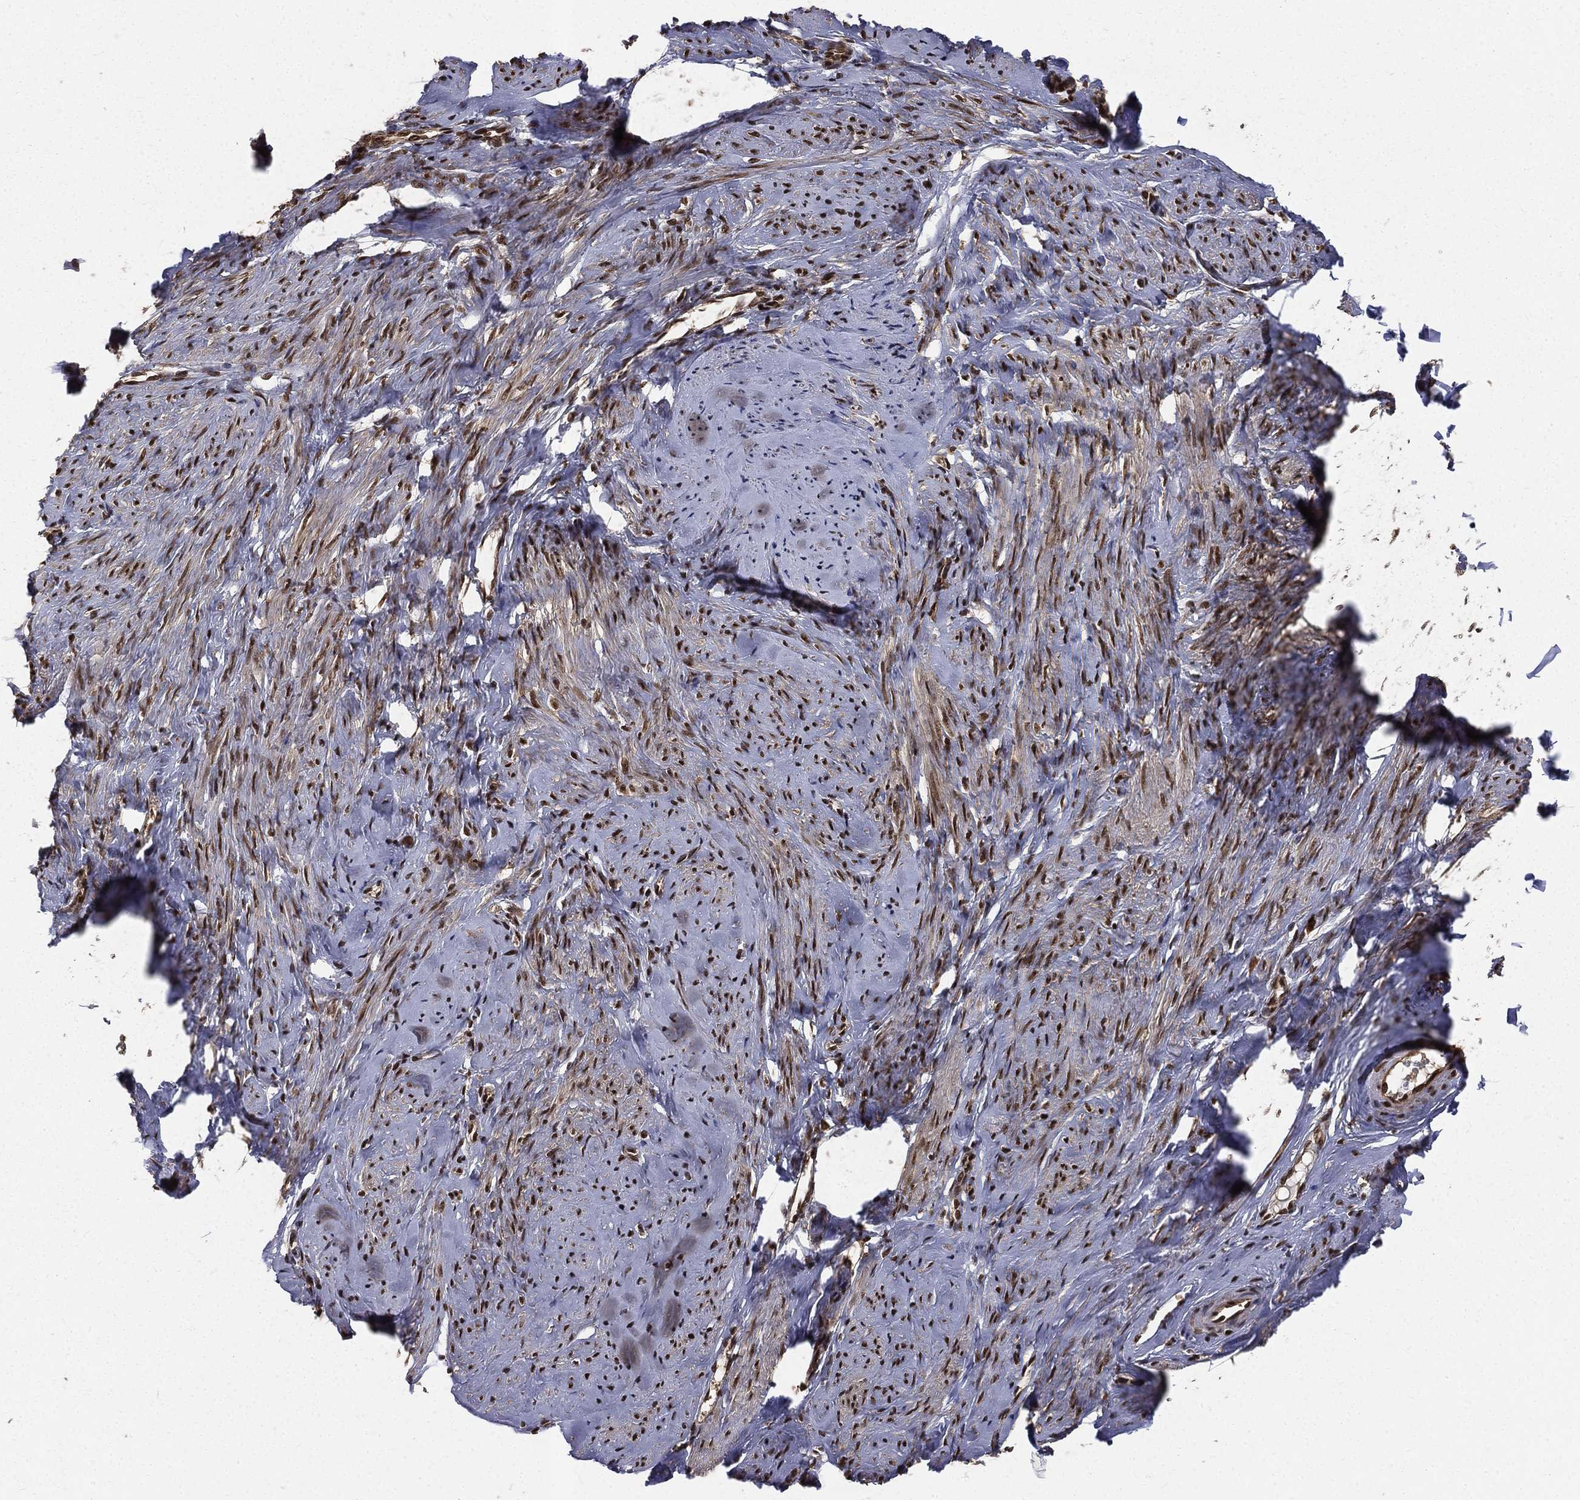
{"staining": {"intensity": "strong", "quantity": "25%-75%", "location": "nuclear"}, "tissue": "smooth muscle", "cell_type": "Smooth muscle cells", "image_type": "normal", "snomed": [{"axis": "morphology", "description": "Normal tissue, NOS"}, {"axis": "topography", "description": "Smooth muscle"}], "caption": "Immunohistochemistry (IHC) photomicrograph of normal smooth muscle: smooth muscle stained using IHC reveals high levels of strong protein expression localized specifically in the nuclear of smooth muscle cells, appearing as a nuclear brown color.", "gene": "COPS4", "patient": {"sex": "female", "age": 48}}